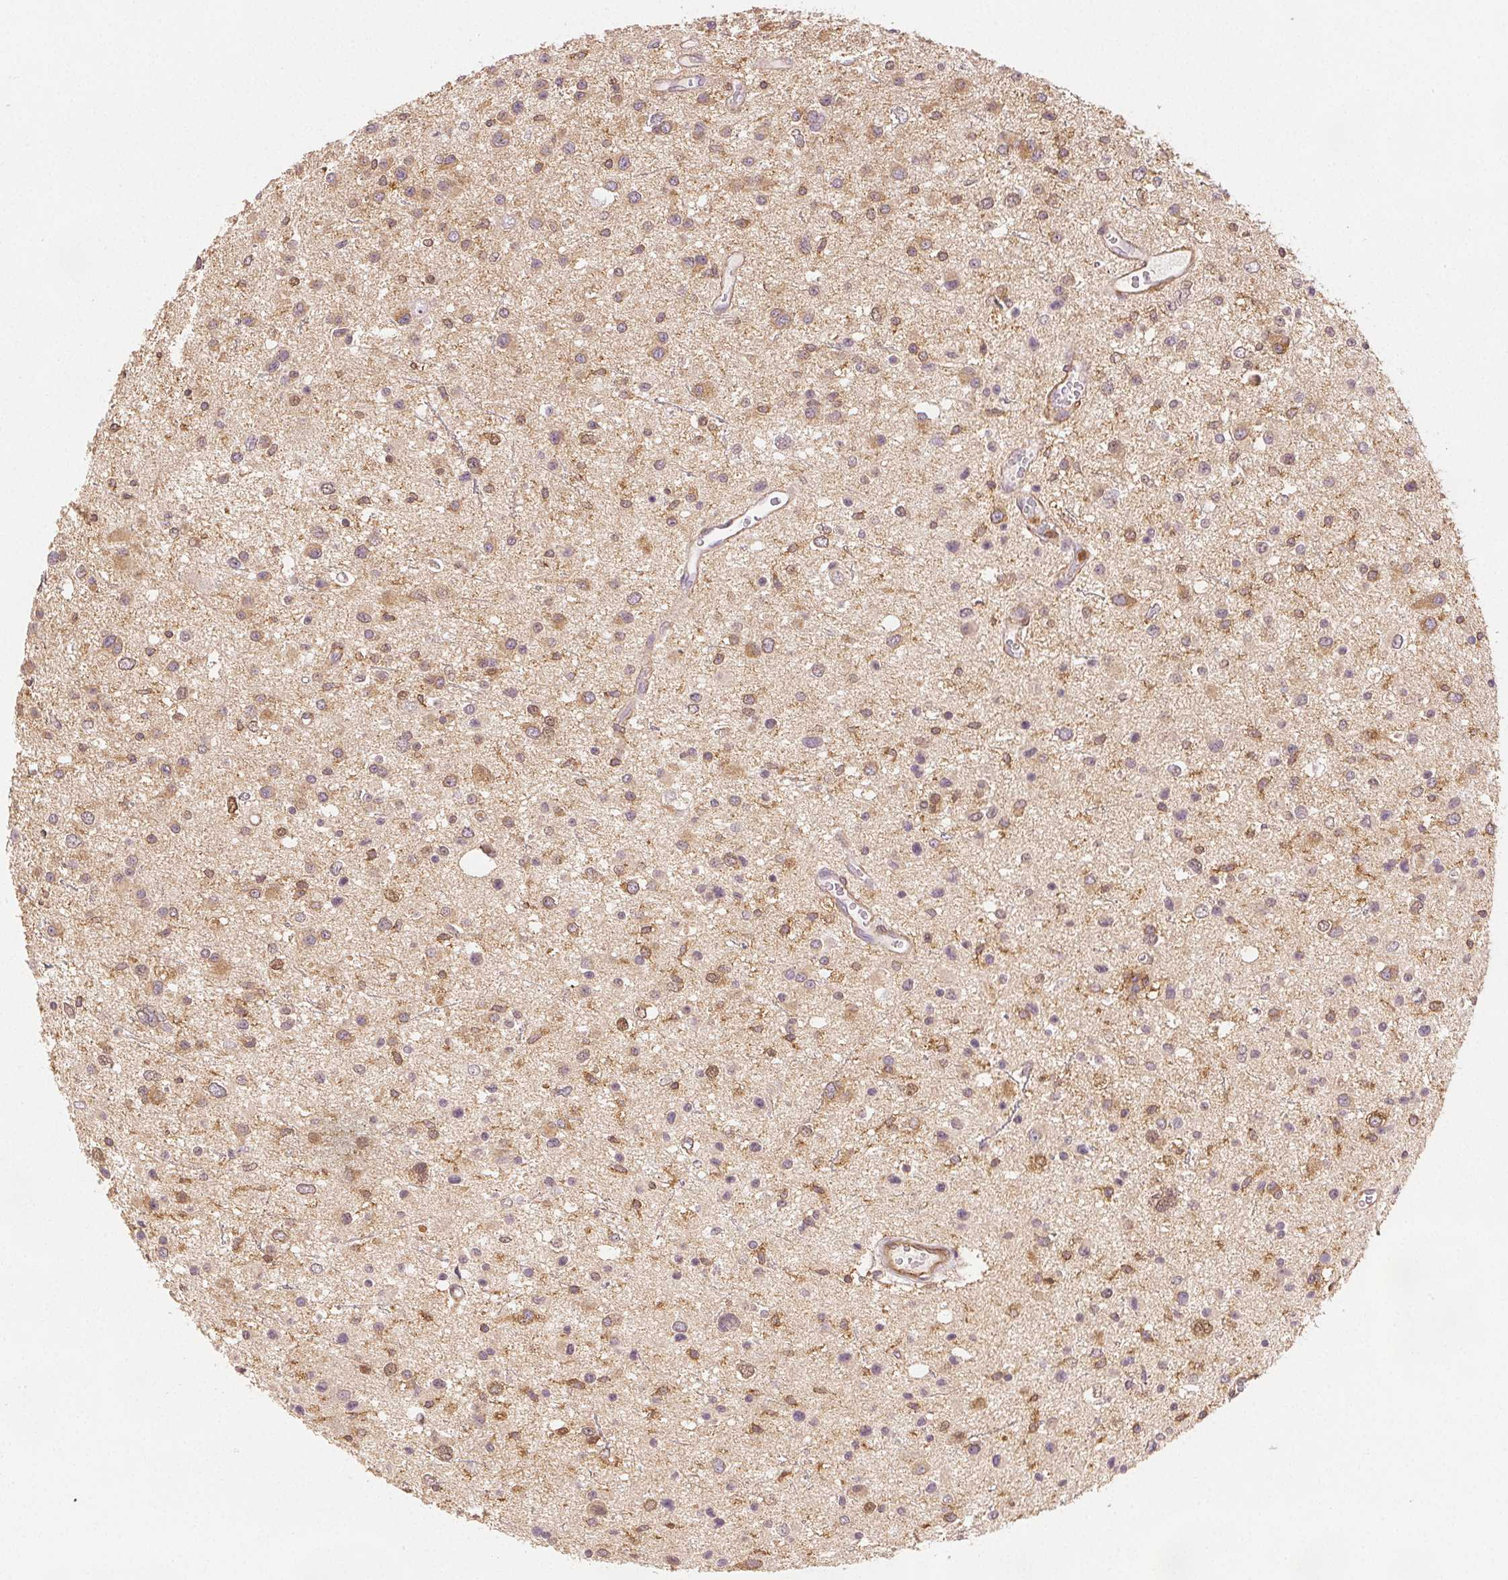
{"staining": {"intensity": "moderate", "quantity": ">75%", "location": "cytoplasmic/membranous"}, "tissue": "glioma", "cell_type": "Tumor cells", "image_type": "cancer", "snomed": [{"axis": "morphology", "description": "Glioma, malignant, Low grade"}, {"axis": "topography", "description": "Brain"}], "caption": "Glioma stained for a protein (brown) exhibits moderate cytoplasmic/membranous positive positivity in about >75% of tumor cells.", "gene": "DIAPH2", "patient": {"sex": "male", "age": 43}}